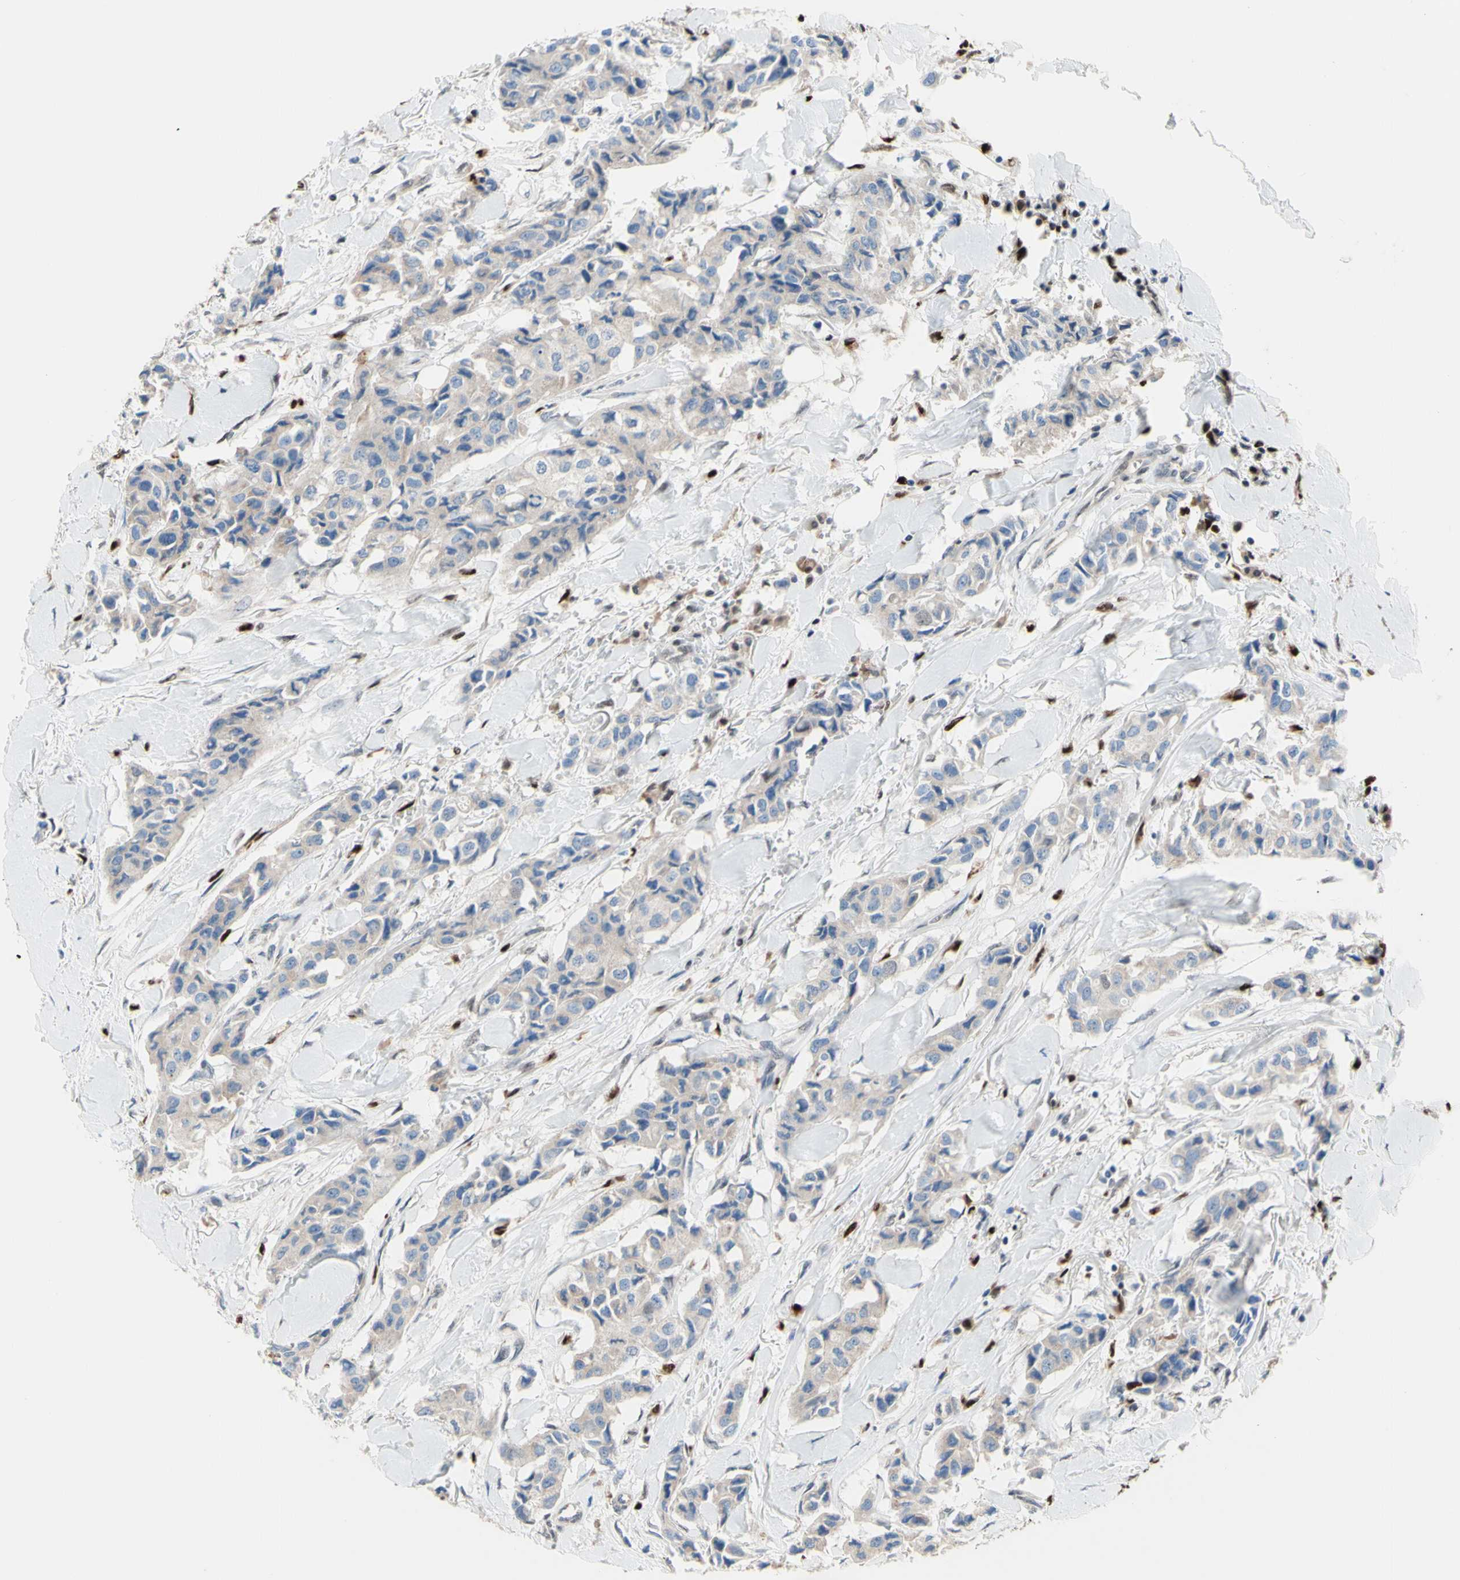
{"staining": {"intensity": "weak", "quantity": ">75%", "location": "cytoplasmic/membranous"}, "tissue": "breast cancer", "cell_type": "Tumor cells", "image_type": "cancer", "snomed": [{"axis": "morphology", "description": "Duct carcinoma"}, {"axis": "topography", "description": "Breast"}], "caption": "Protein staining of breast cancer (intraductal carcinoma) tissue shows weak cytoplasmic/membranous positivity in approximately >75% of tumor cells. (brown staining indicates protein expression, while blue staining denotes nuclei).", "gene": "EED", "patient": {"sex": "female", "age": 80}}